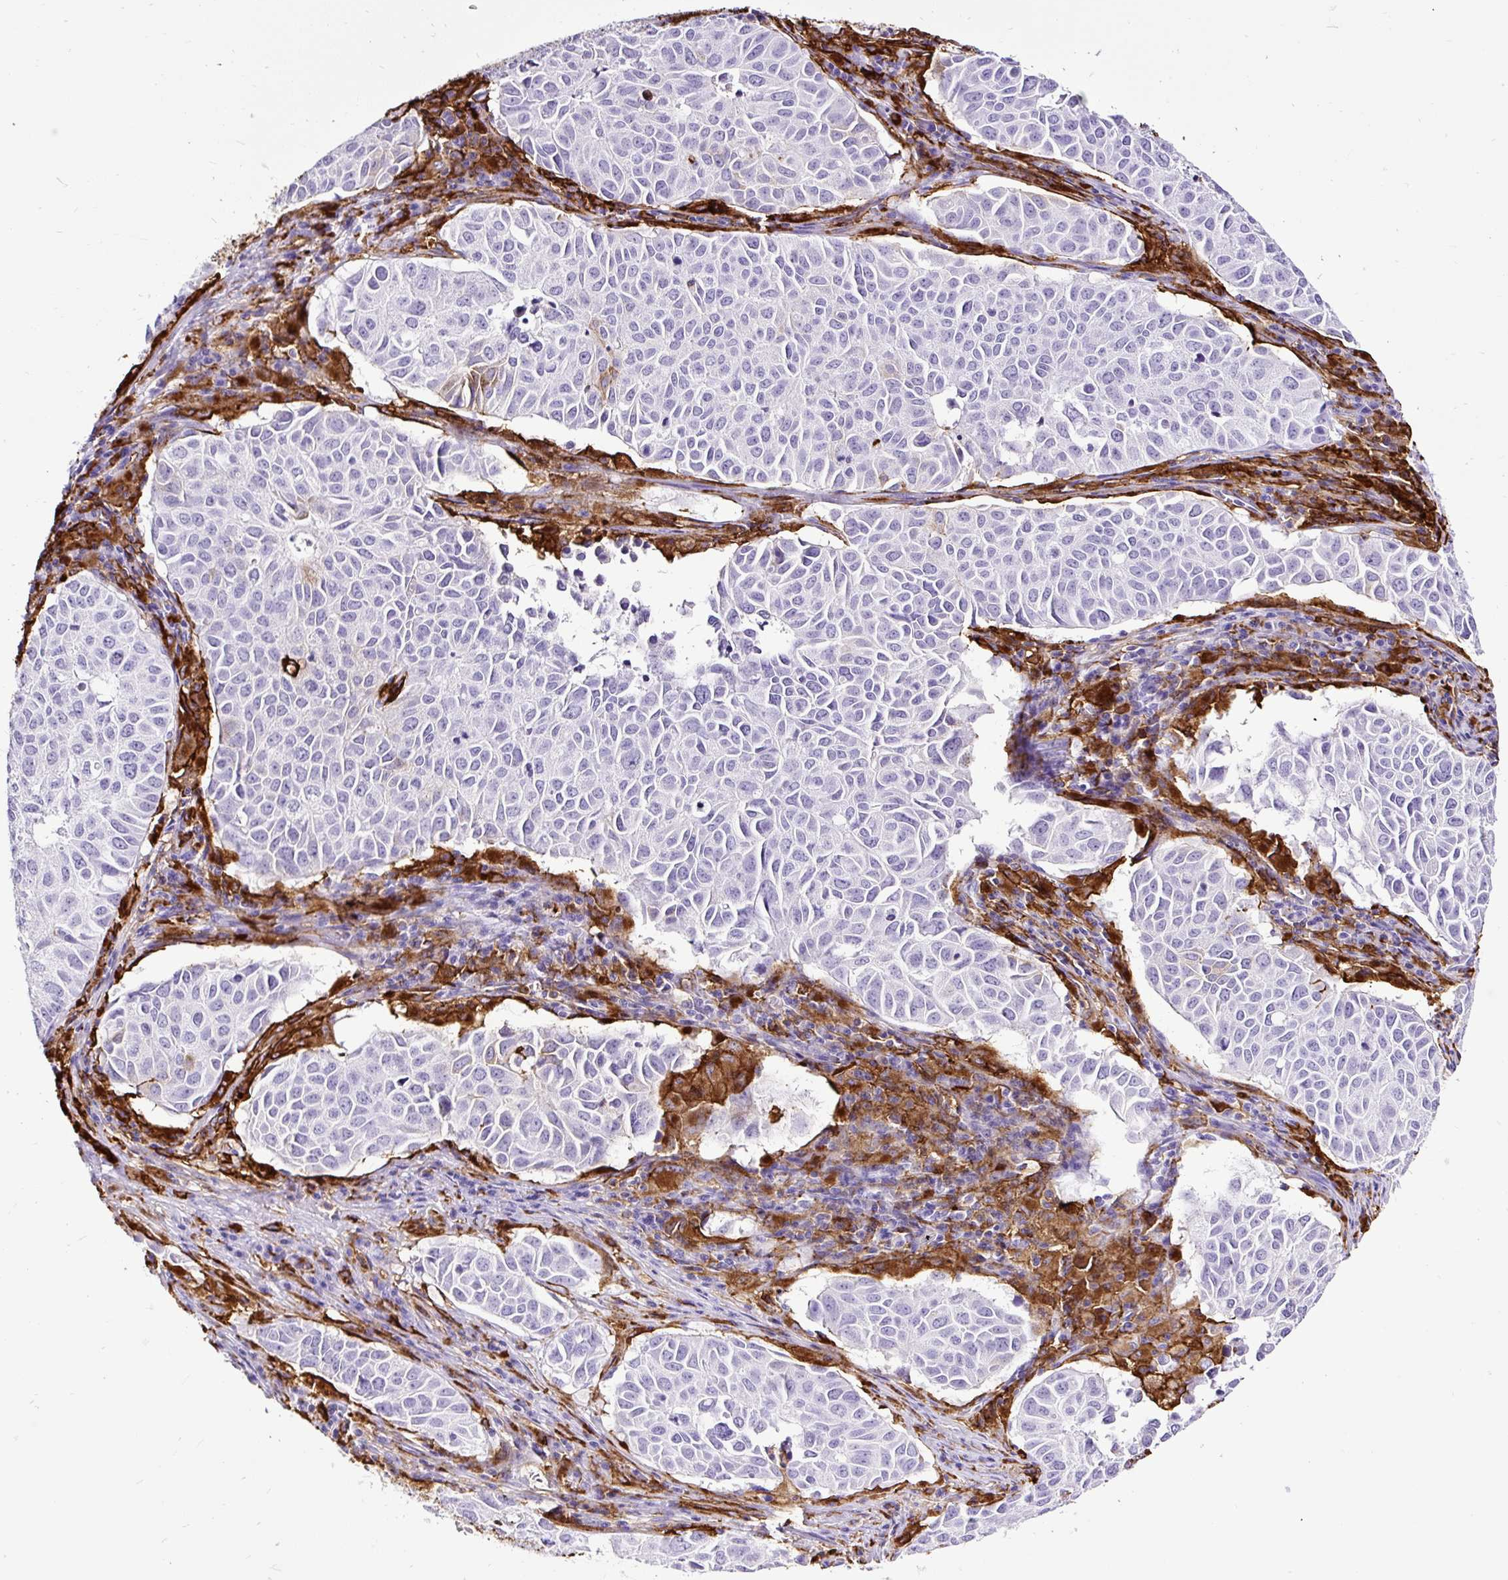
{"staining": {"intensity": "negative", "quantity": "none", "location": "none"}, "tissue": "lung cancer", "cell_type": "Tumor cells", "image_type": "cancer", "snomed": [{"axis": "morphology", "description": "Adenocarcinoma, NOS"}, {"axis": "topography", "description": "Lung"}], "caption": "High magnification brightfield microscopy of lung cancer stained with DAB (brown) and counterstained with hematoxylin (blue): tumor cells show no significant positivity.", "gene": "HLA-DRA", "patient": {"sex": "female", "age": 50}}